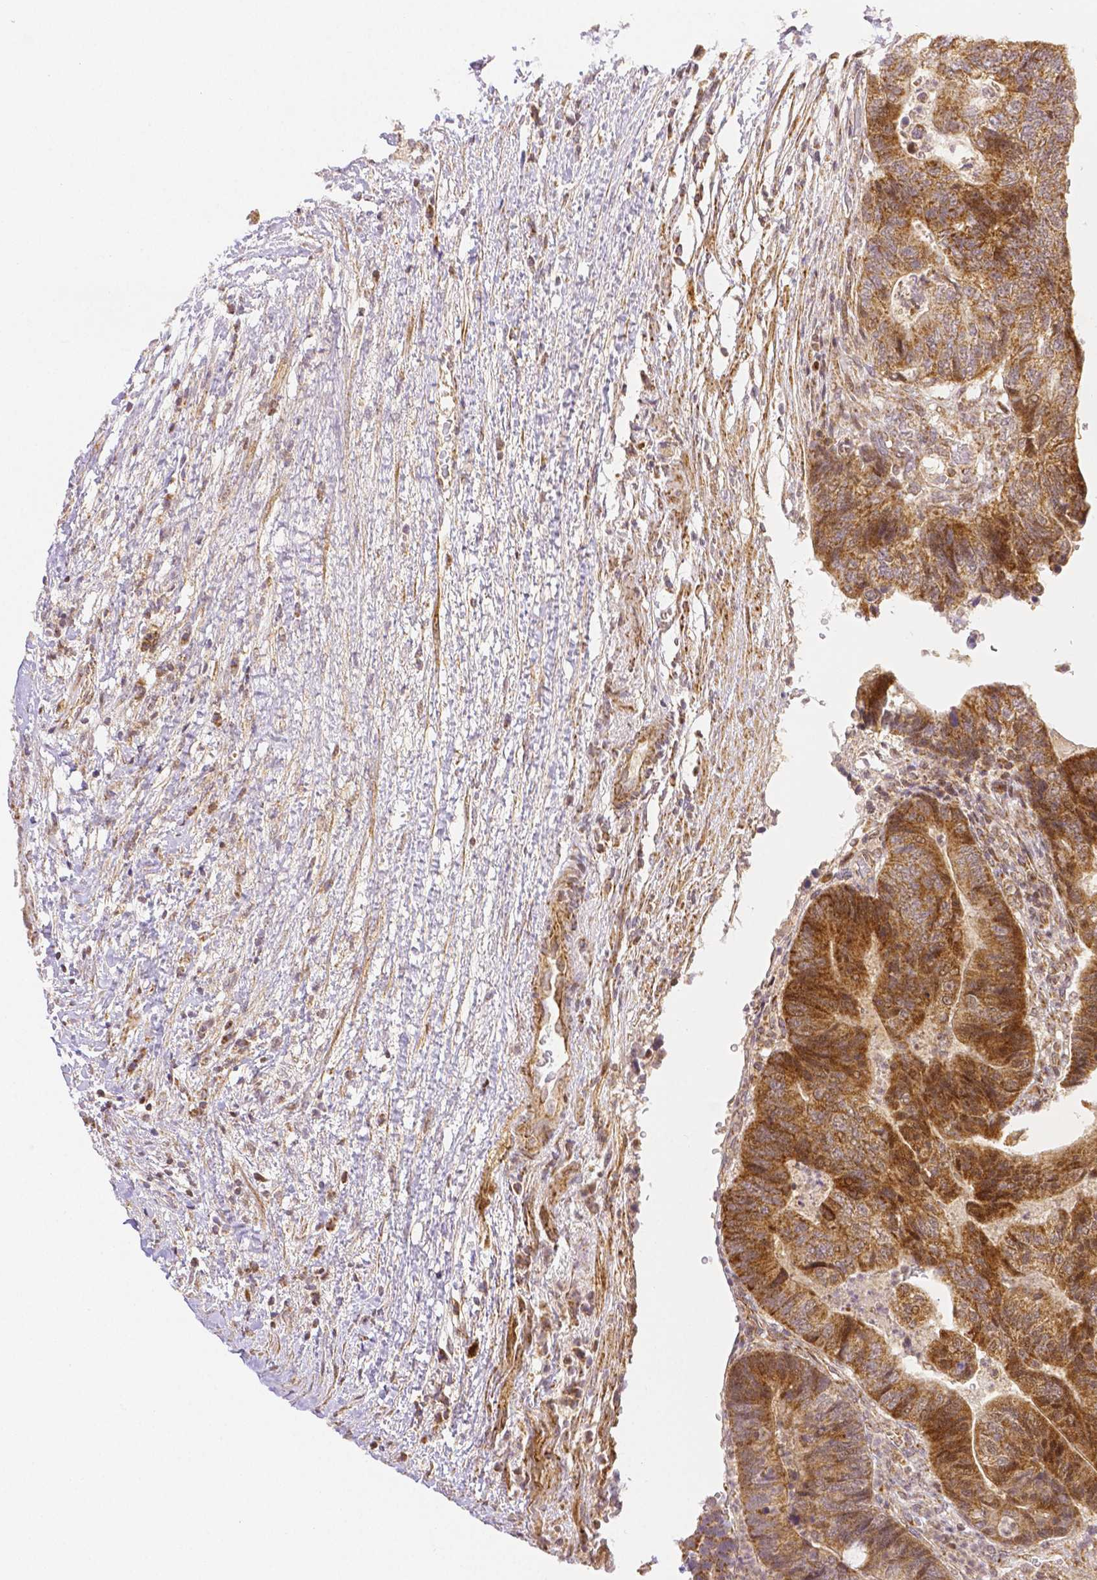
{"staining": {"intensity": "moderate", "quantity": ">75%", "location": "cytoplasmic/membranous"}, "tissue": "colorectal cancer", "cell_type": "Tumor cells", "image_type": "cancer", "snomed": [{"axis": "morphology", "description": "Adenocarcinoma, NOS"}, {"axis": "topography", "description": "Colon"}], "caption": "Brown immunohistochemical staining in human adenocarcinoma (colorectal) shows moderate cytoplasmic/membranous expression in about >75% of tumor cells.", "gene": "RHOT1", "patient": {"sex": "female", "age": 48}}